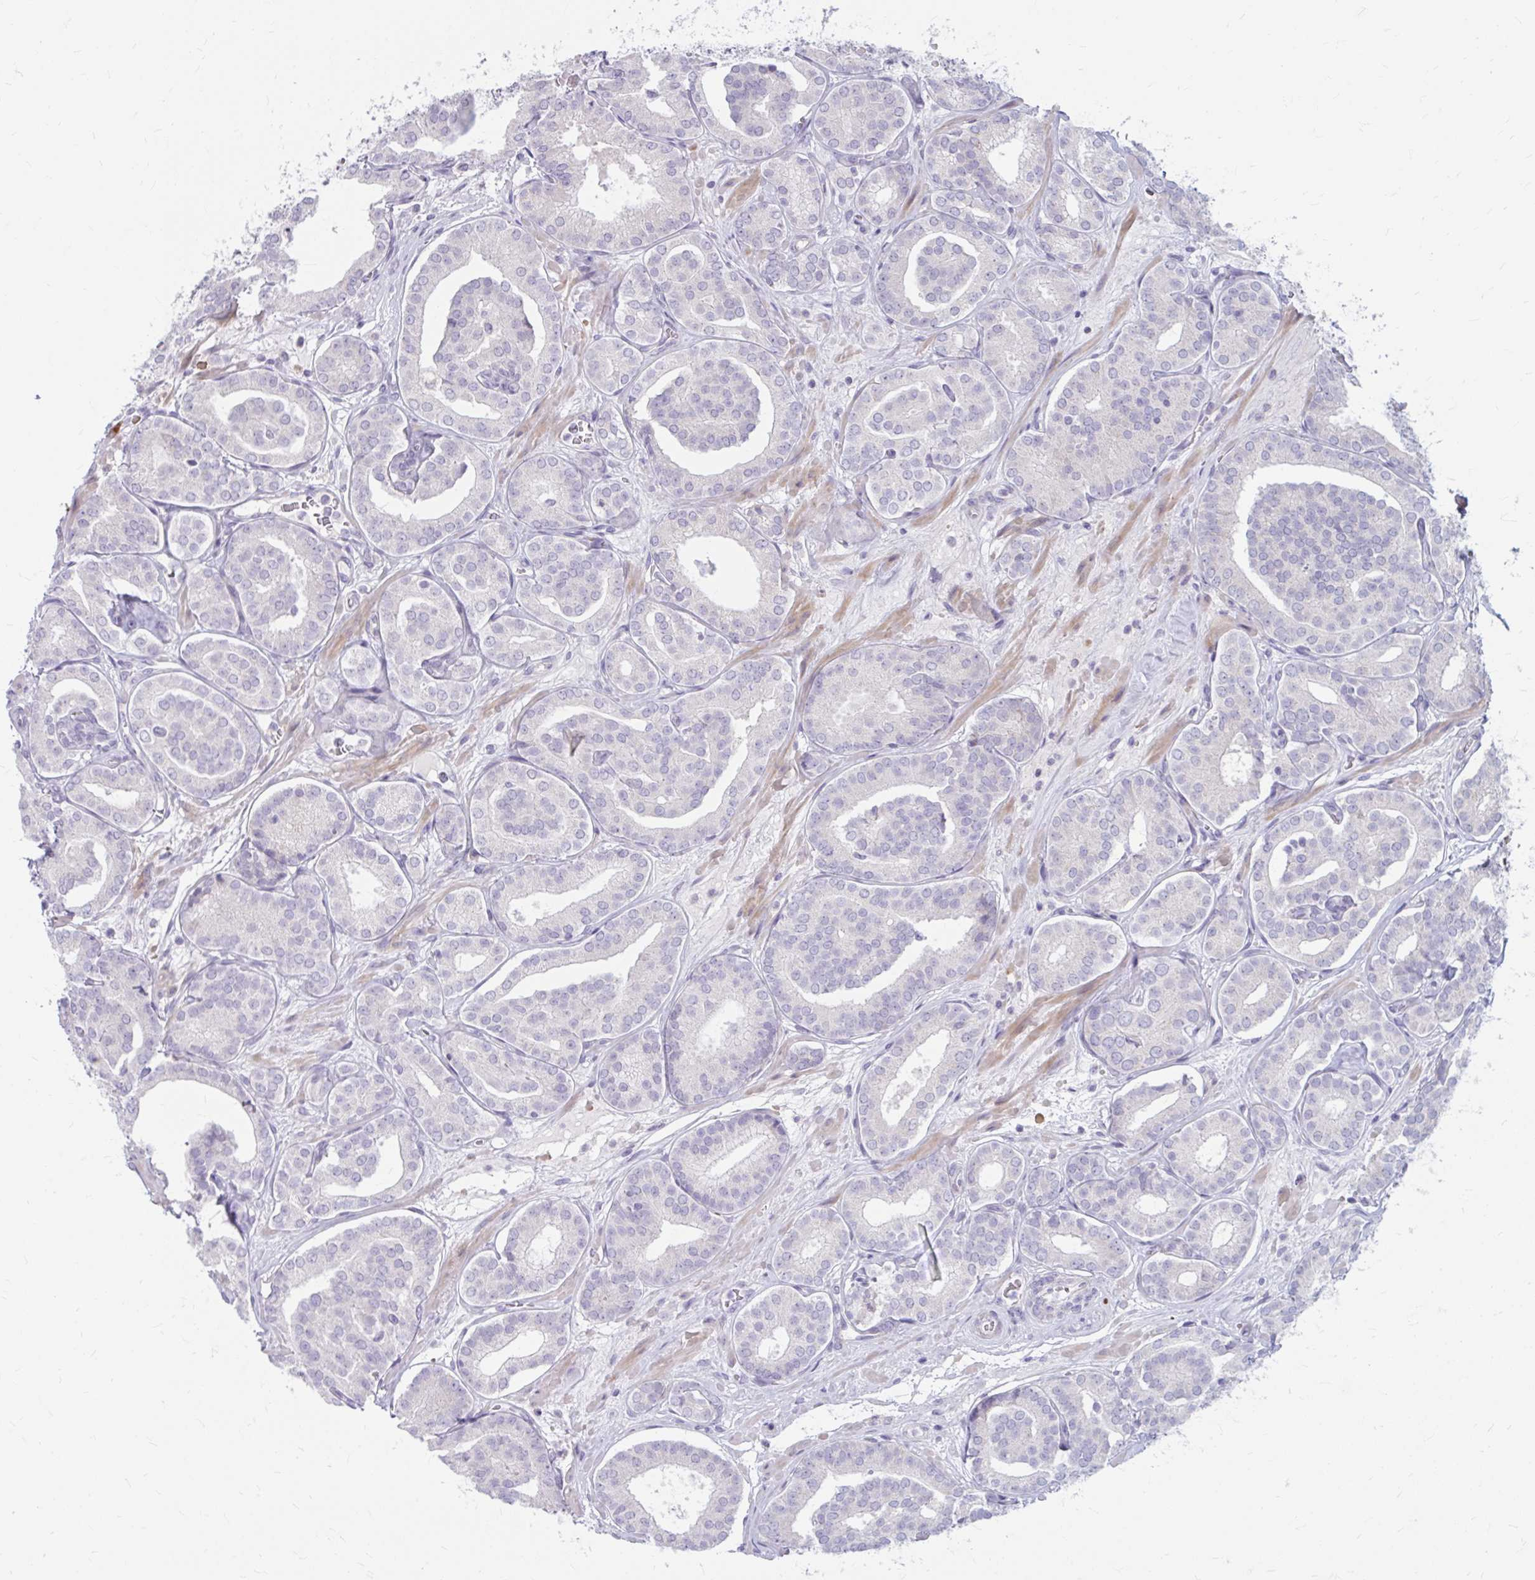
{"staining": {"intensity": "negative", "quantity": "none", "location": "none"}, "tissue": "prostate cancer", "cell_type": "Tumor cells", "image_type": "cancer", "snomed": [{"axis": "morphology", "description": "Adenocarcinoma, High grade"}, {"axis": "topography", "description": "Prostate"}], "caption": "The histopathology image shows no staining of tumor cells in prostate high-grade adenocarcinoma. The staining is performed using DAB (3,3'-diaminobenzidine) brown chromogen with nuclei counter-stained in using hematoxylin.", "gene": "MSMO1", "patient": {"sex": "male", "age": 66}}